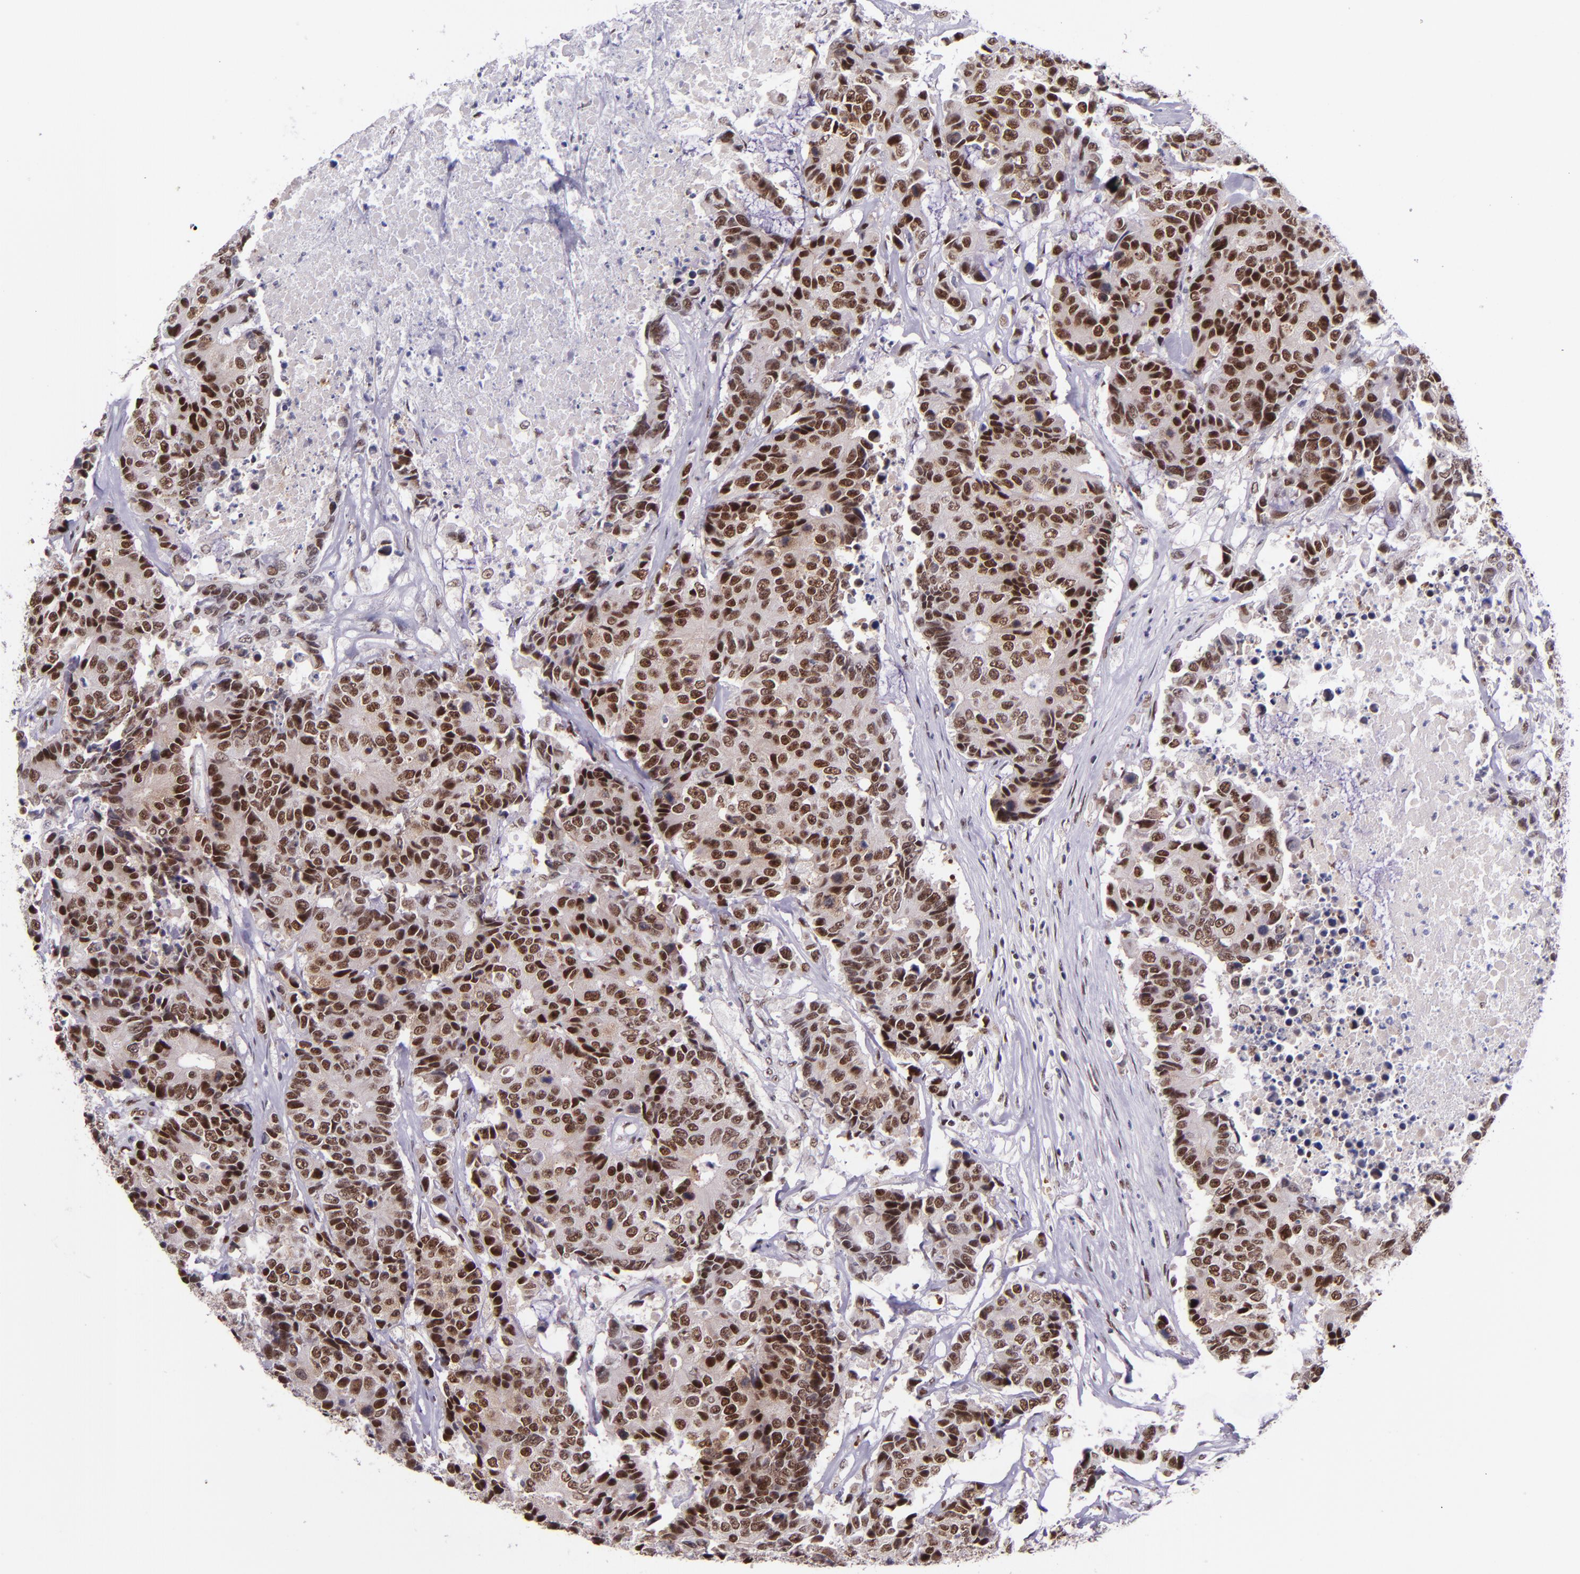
{"staining": {"intensity": "strong", "quantity": ">75%", "location": "nuclear"}, "tissue": "colorectal cancer", "cell_type": "Tumor cells", "image_type": "cancer", "snomed": [{"axis": "morphology", "description": "Adenocarcinoma, NOS"}, {"axis": "topography", "description": "Colon"}], "caption": "Strong nuclear expression is identified in approximately >75% of tumor cells in adenocarcinoma (colorectal).", "gene": "GPKOW", "patient": {"sex": "female", "age": 86}}